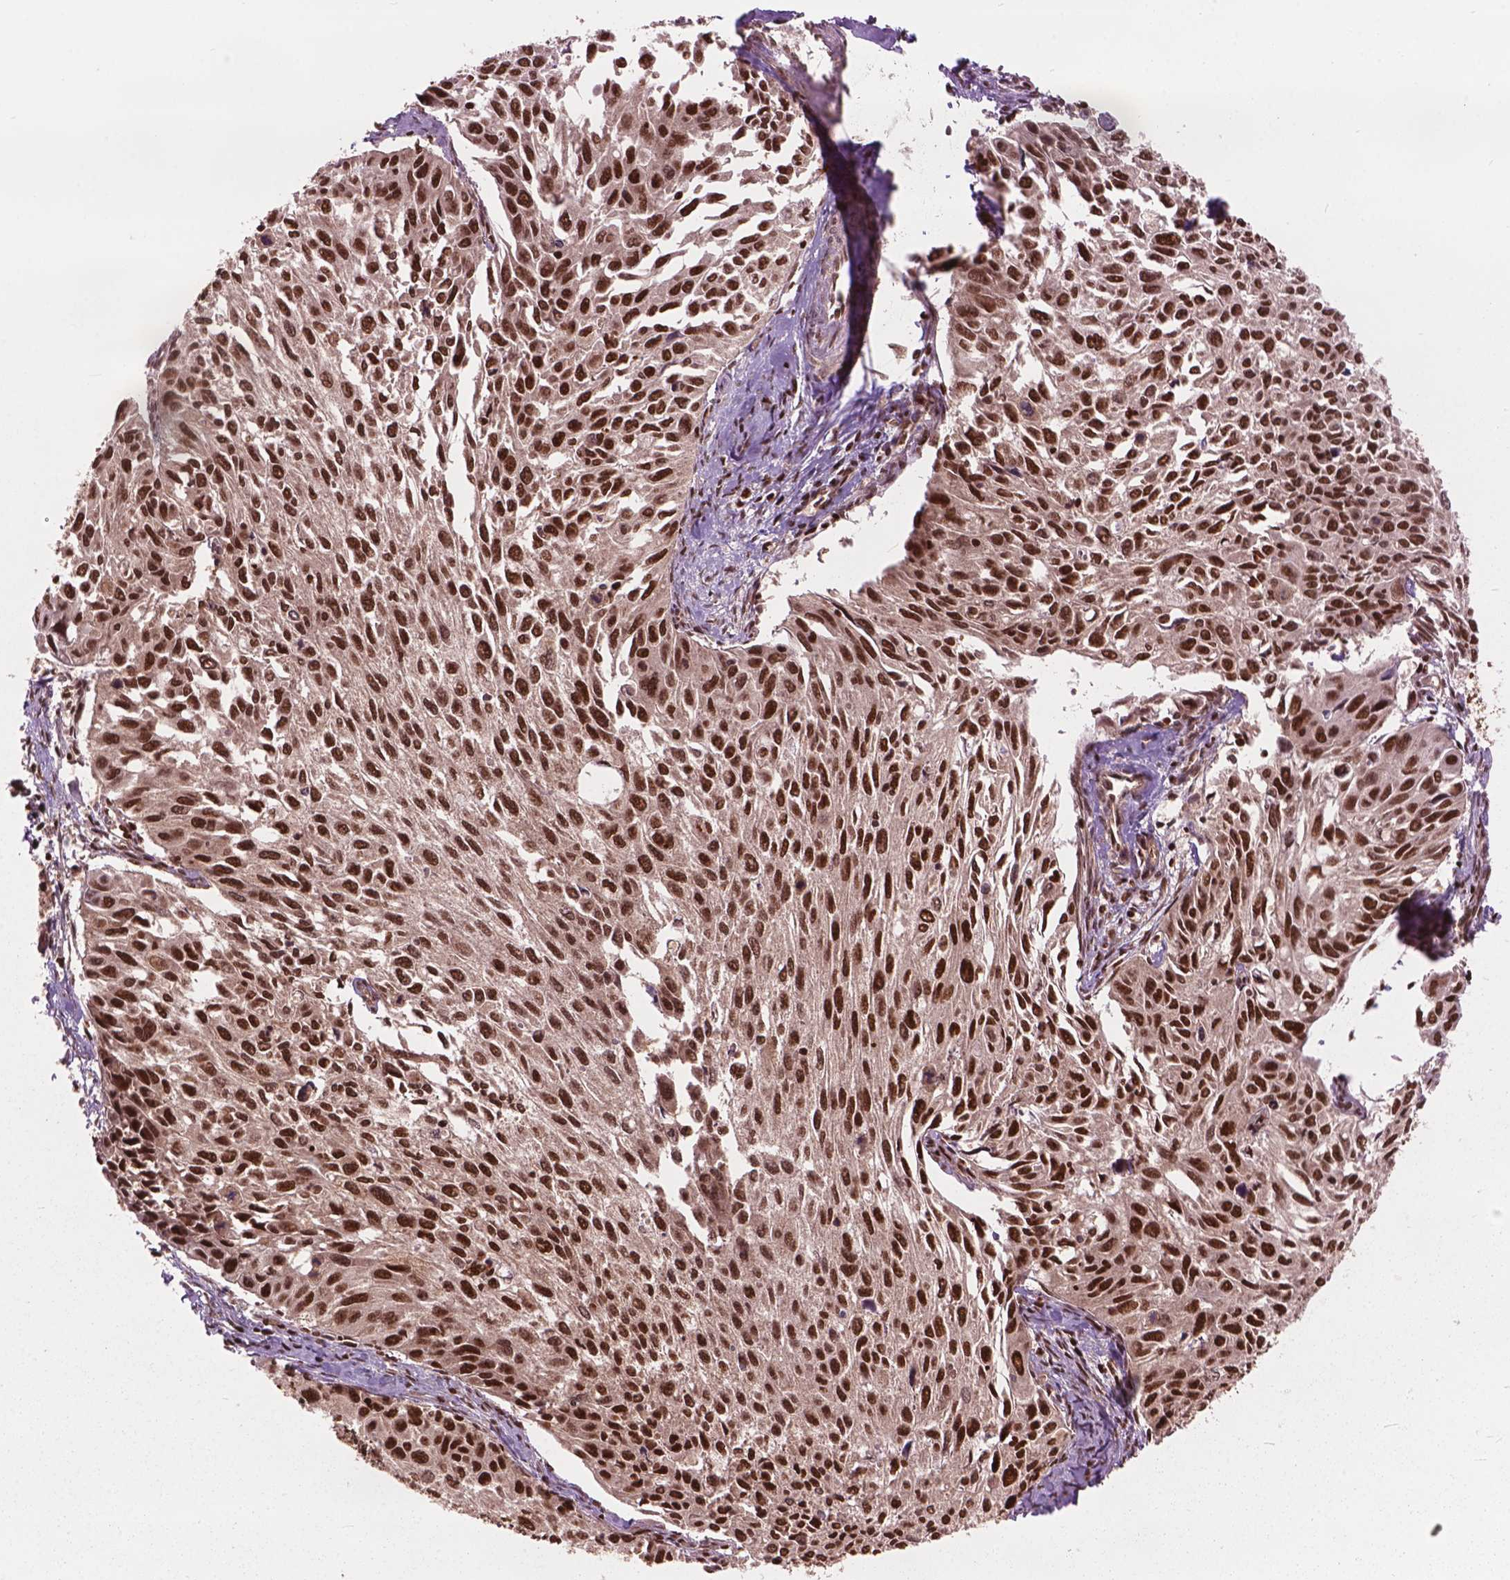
{"staining": {"intensity": "moderate", "quantity": ">75%", "location": "nuclear"}, "tissue": "cervical cancer", "cell_type": "Tumor cells", "image_type": "cancer", "snomed": [{"axis": "morphology", "description": "Squamous cell carcinoma, NOS"}, {"axis": "topography", "description": "Cervix"}], "caption": "The histopathology image shows immunohistochemical staining of squamous cell carcinoma (cervical). There is moderate nuclear positivity is identified in approximately >75% of tumor cells.", "gene": "ANP32B", "patient": {"sex": "female", "age": 50}}